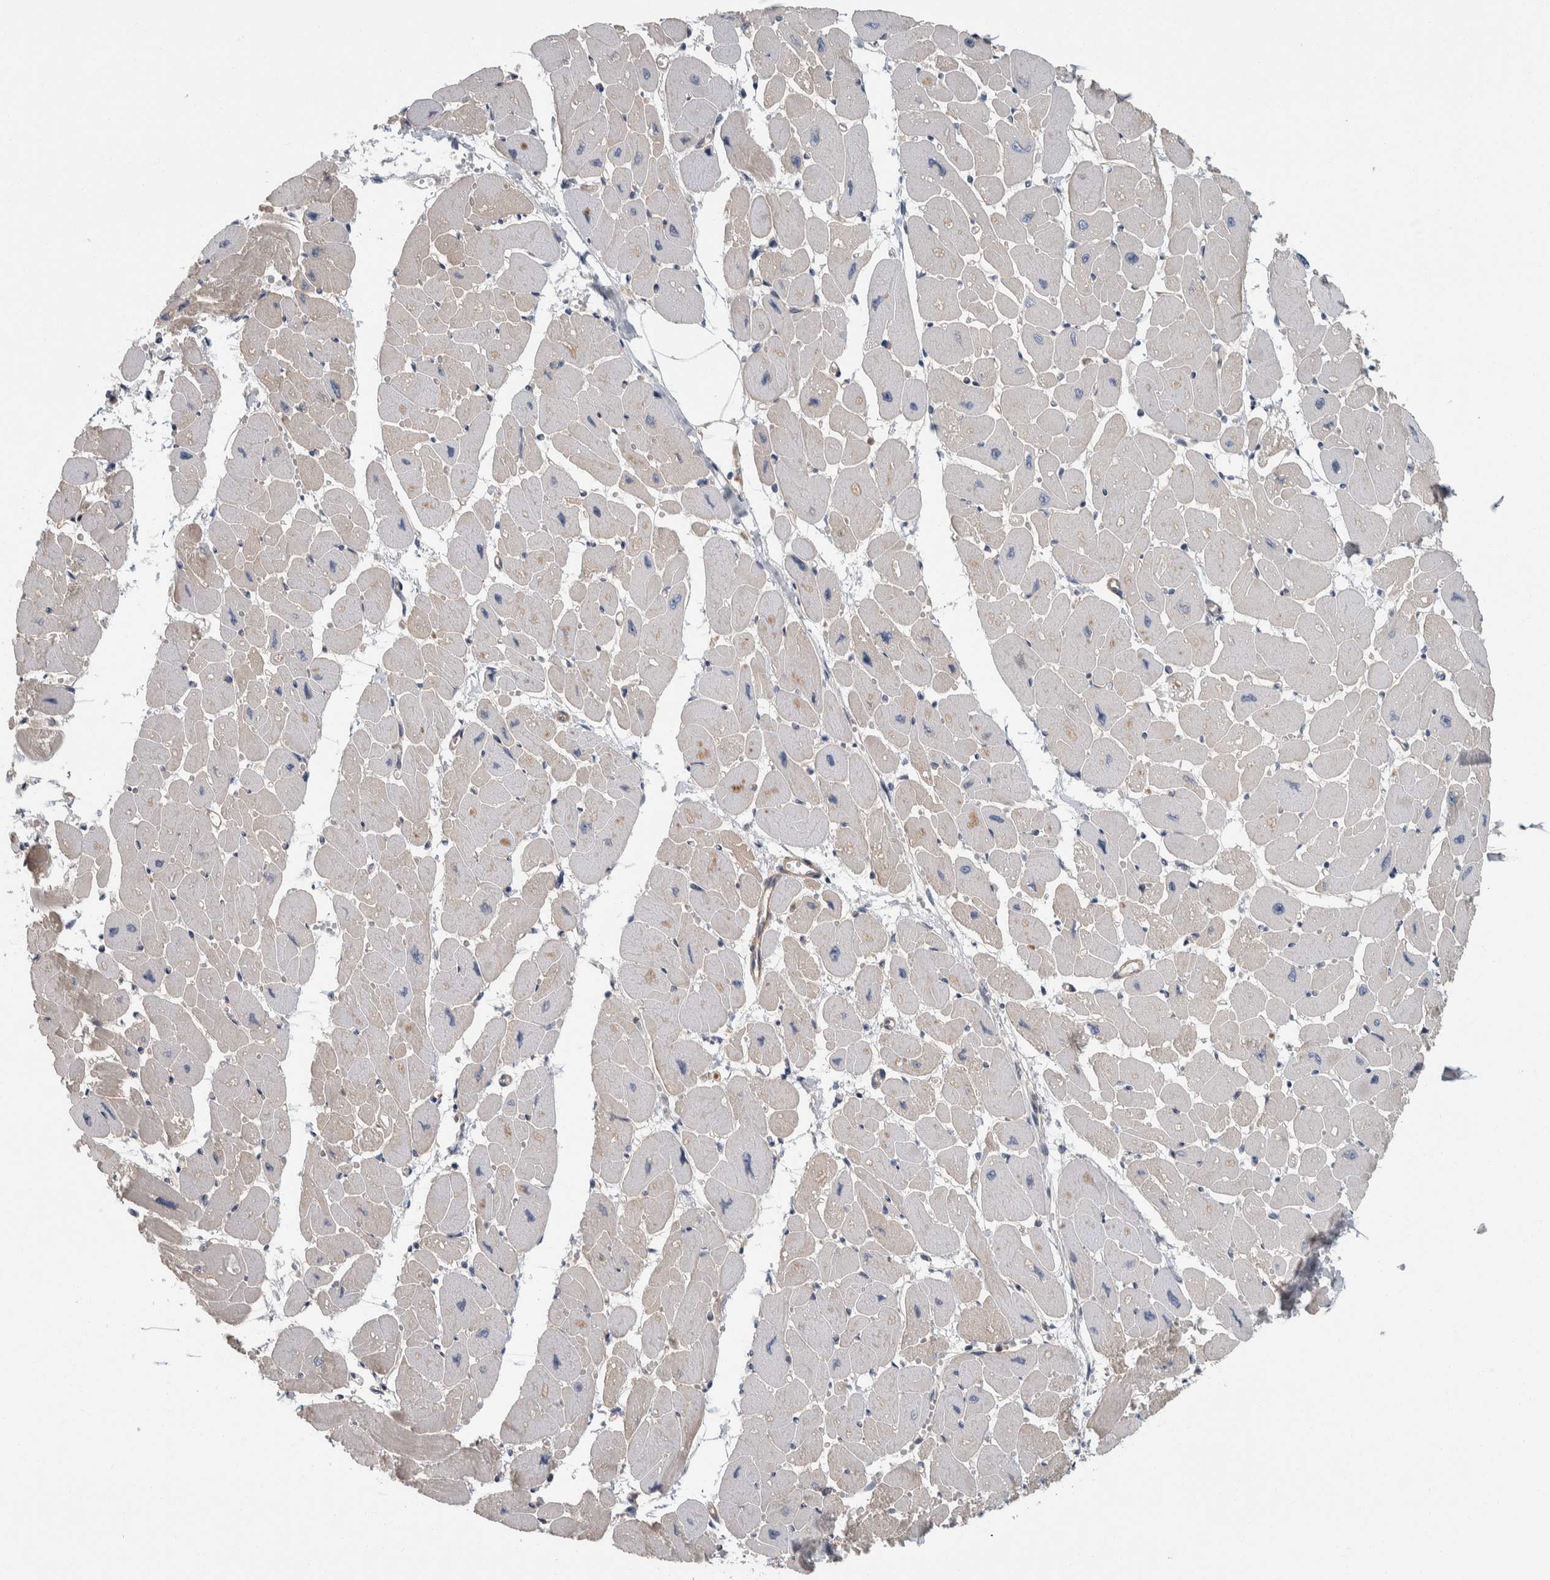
{"staining": {"intensity": "weak", "quantity": "<25%", "location": "cytoplasmic/membranous"}, "tissue": "heart muscle", "cell_type": "Cardiomyocytes", "image_type": "normal", "snomed": [{"axis": "morphology", "description": "Normal tissue, NOS"}, {"axis": "topography", "description": "Heart"}], "caption": "Immunohistochemistry (IHC) photomicrograph of unremarkable human heart muscle stained for a protein (brown), which displays no staining in cardiomyocytes.", "gene": "KCNJ3", "patient": {"sex": "female", "age": 54}}